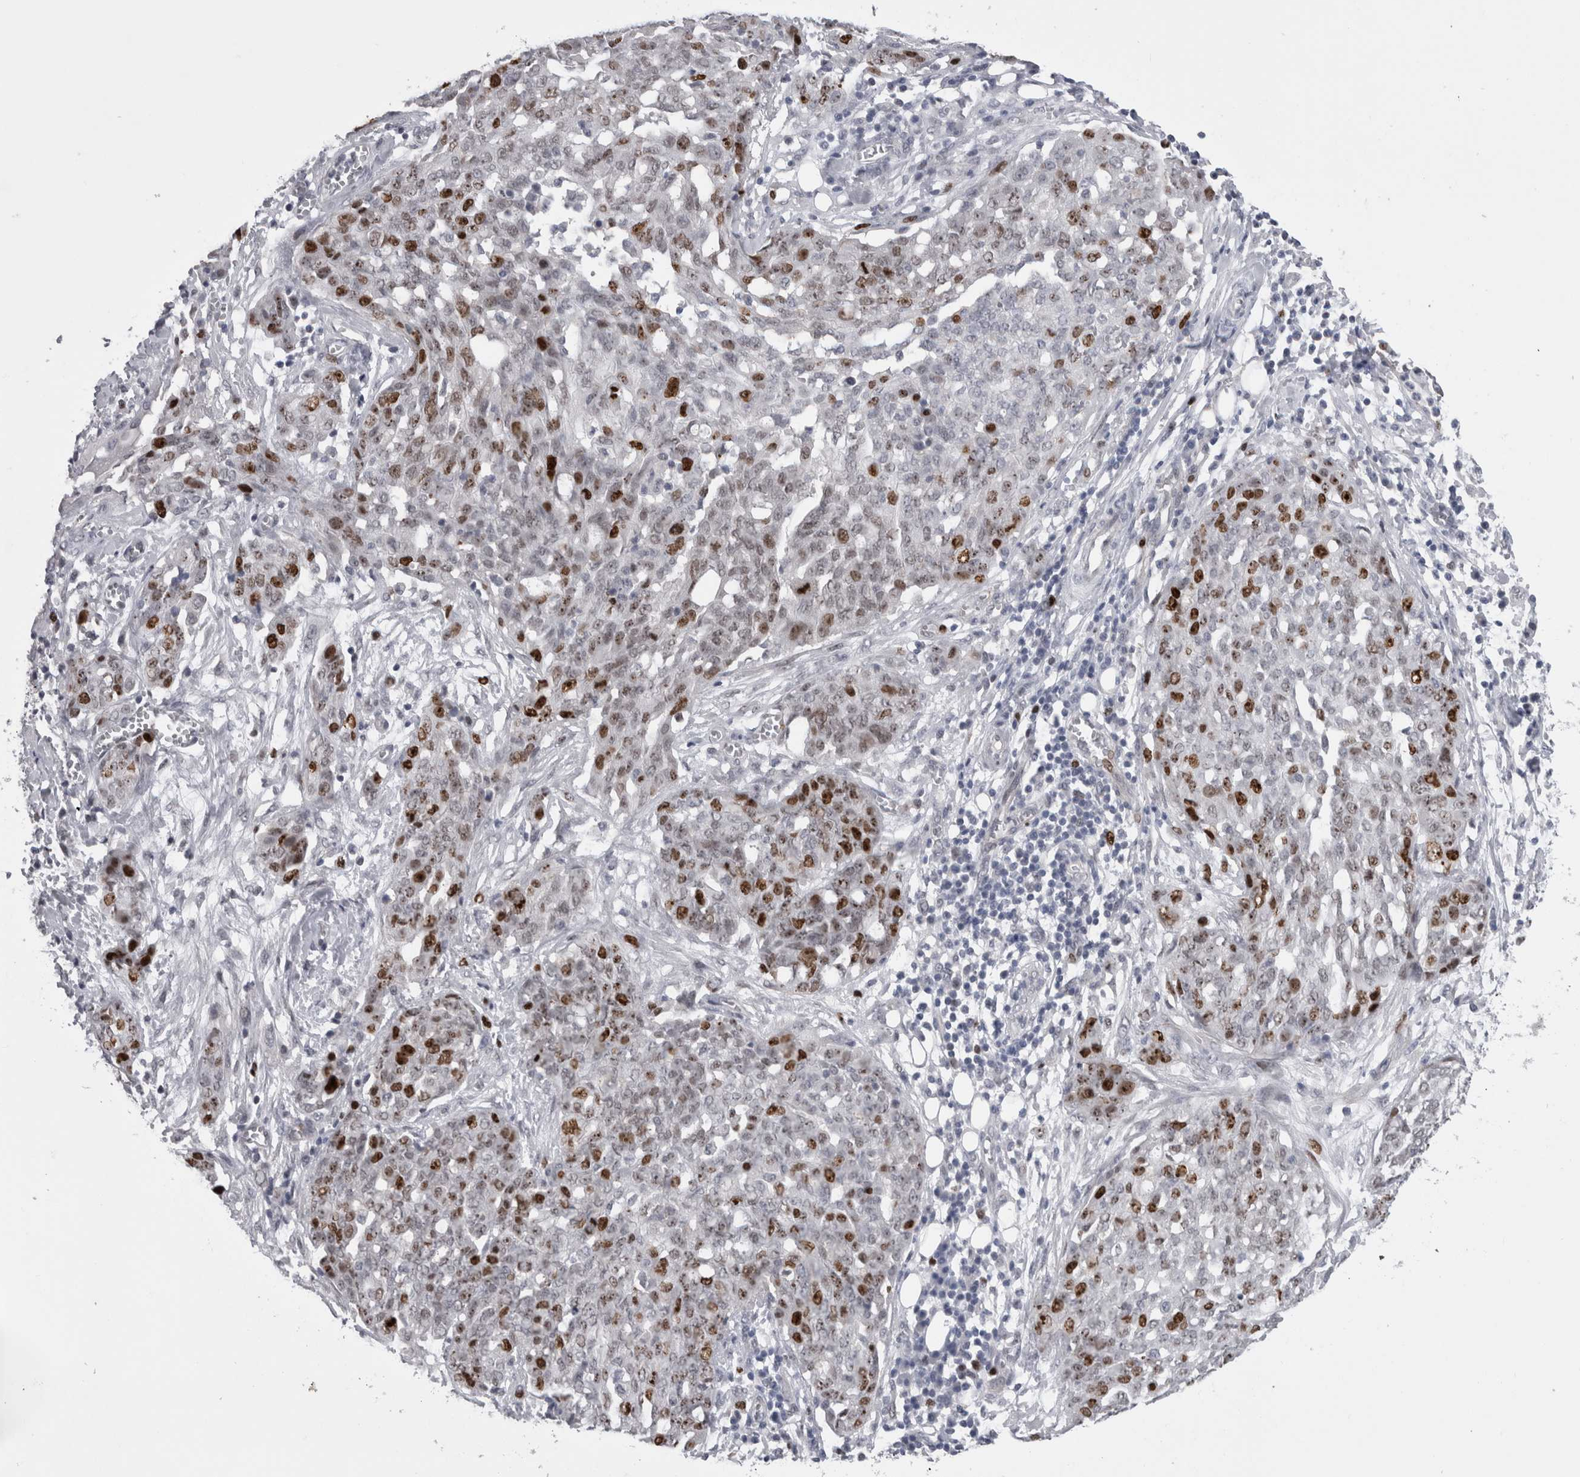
{"staining": {"intensity": "moderate", "quantity": "25%-75%", "location": "nuclear"}, "tissue": "ovarian cancer", "cell_type": "Tumor cells", "image_type": "cancer", "snomed": [{"axis": "morphology", "description": "Cystadenocarcinoma, serous, NOS"}, {"axis": "topography", "description": "Soft tissue"}, {"axis": "topography", "description": "Ovary"}], "caption": "A medium amount of moderate nuclear positivity is present in about 25%-75% of tumor cells in serous cystadenocarcinoma (ovarian) tissue. (brown staining indicates protein expression, while blue staining denotes nuclei).", "gene": "KIF18B", "patient": {"sex": "female", "age": 57}}